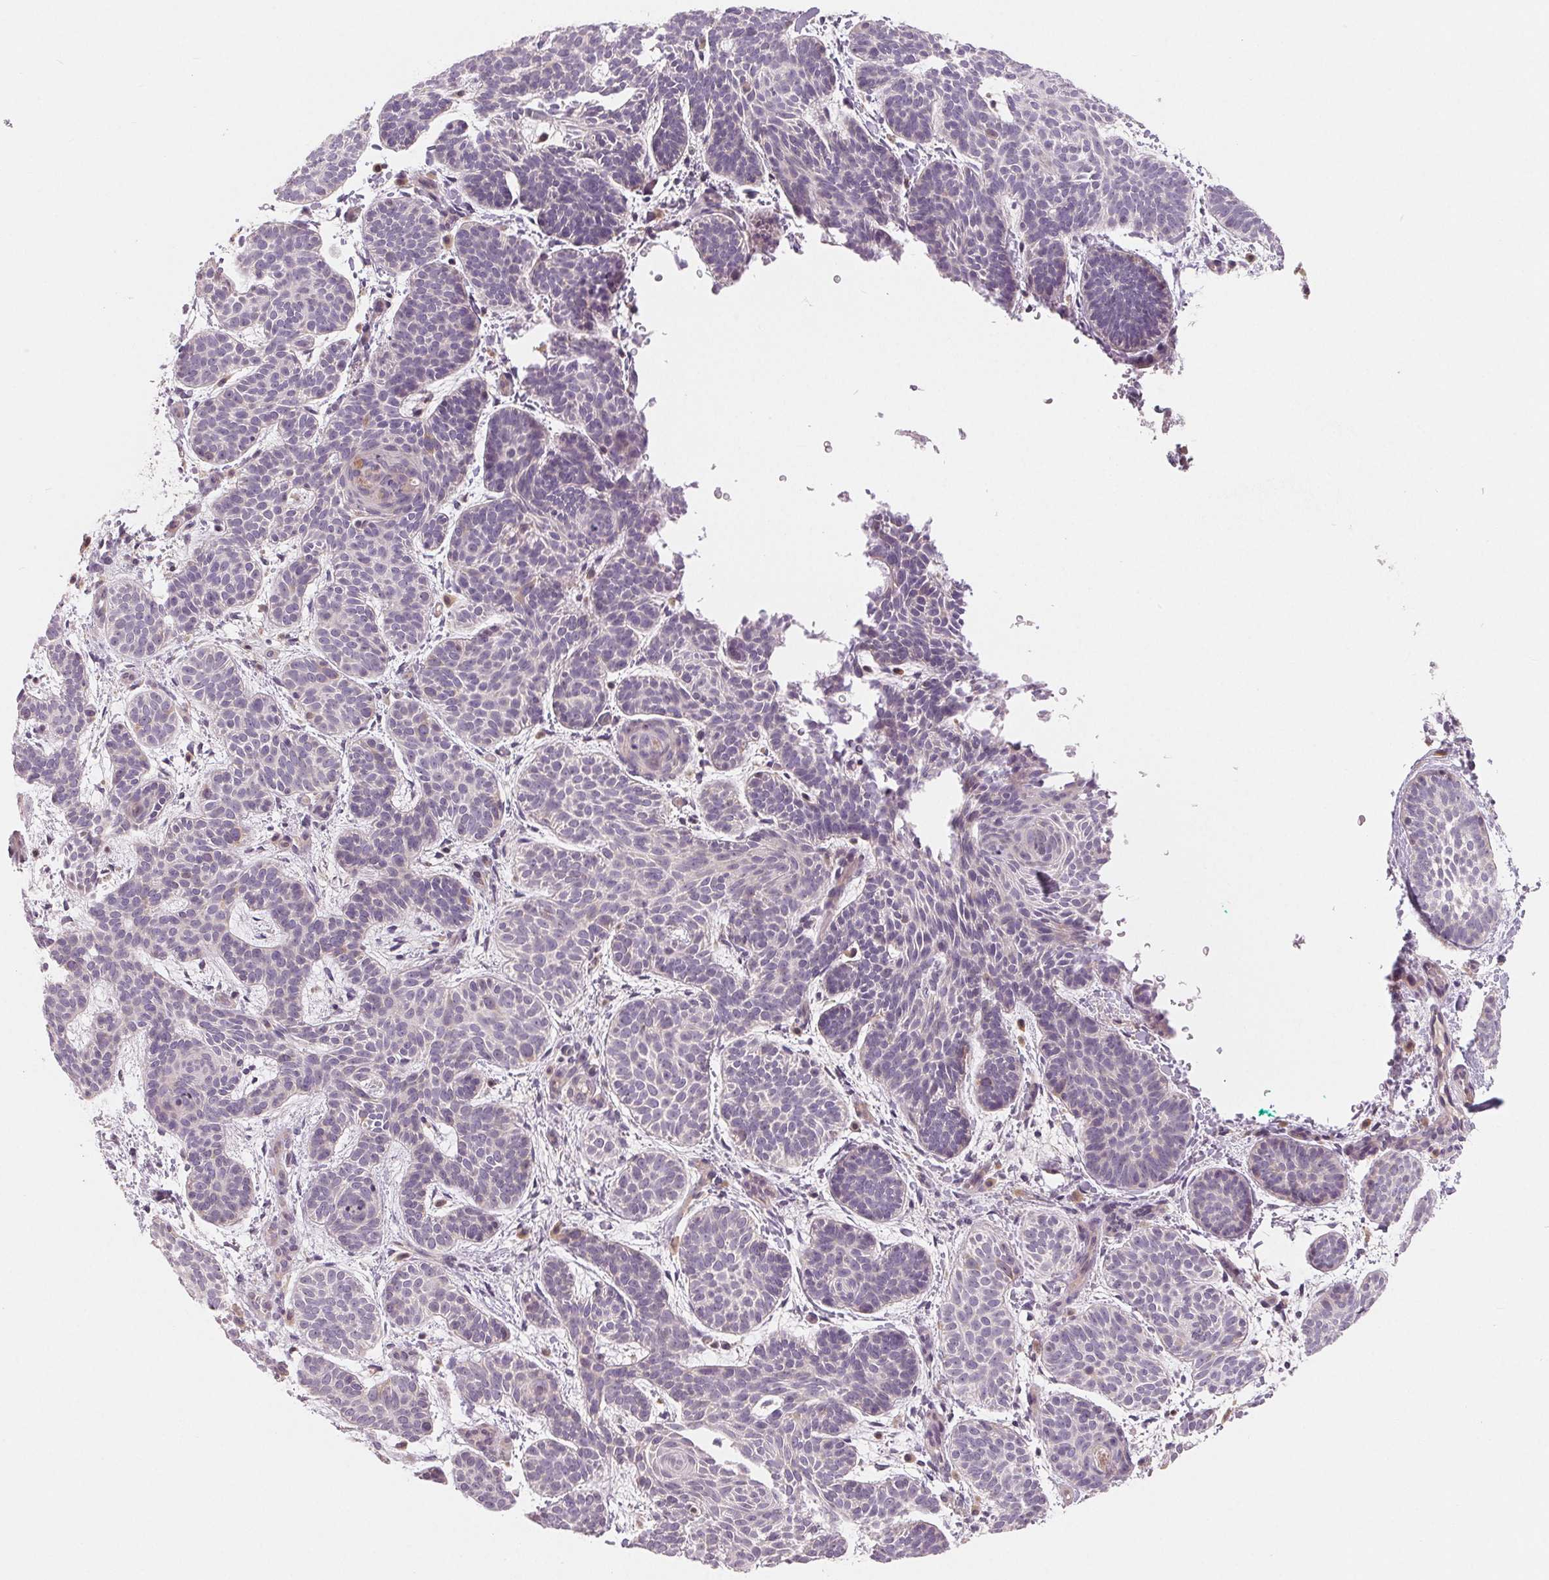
{"staining": {"intensity": "negative", "quantity": "none", "location": "none"}, "tissue": "skin cancer", "cell_type": "Tumor cells", "image_type": "cancer", "snomed": [{"axis": "morphology", "description": "Basal cell carcinoma"}, {"axis": "topography", "description": "Skin"}], "caption": "High magnification brightfield microscopy of skin basal cell carcinoma stained with DAB (3,3'-diaminobenzidine) (brown) and counterstained with hematoxylin (blue): tumor cells show no significant positivity.", "gene": "AQP8", "patient": {"sex": "female", "age": 82}}